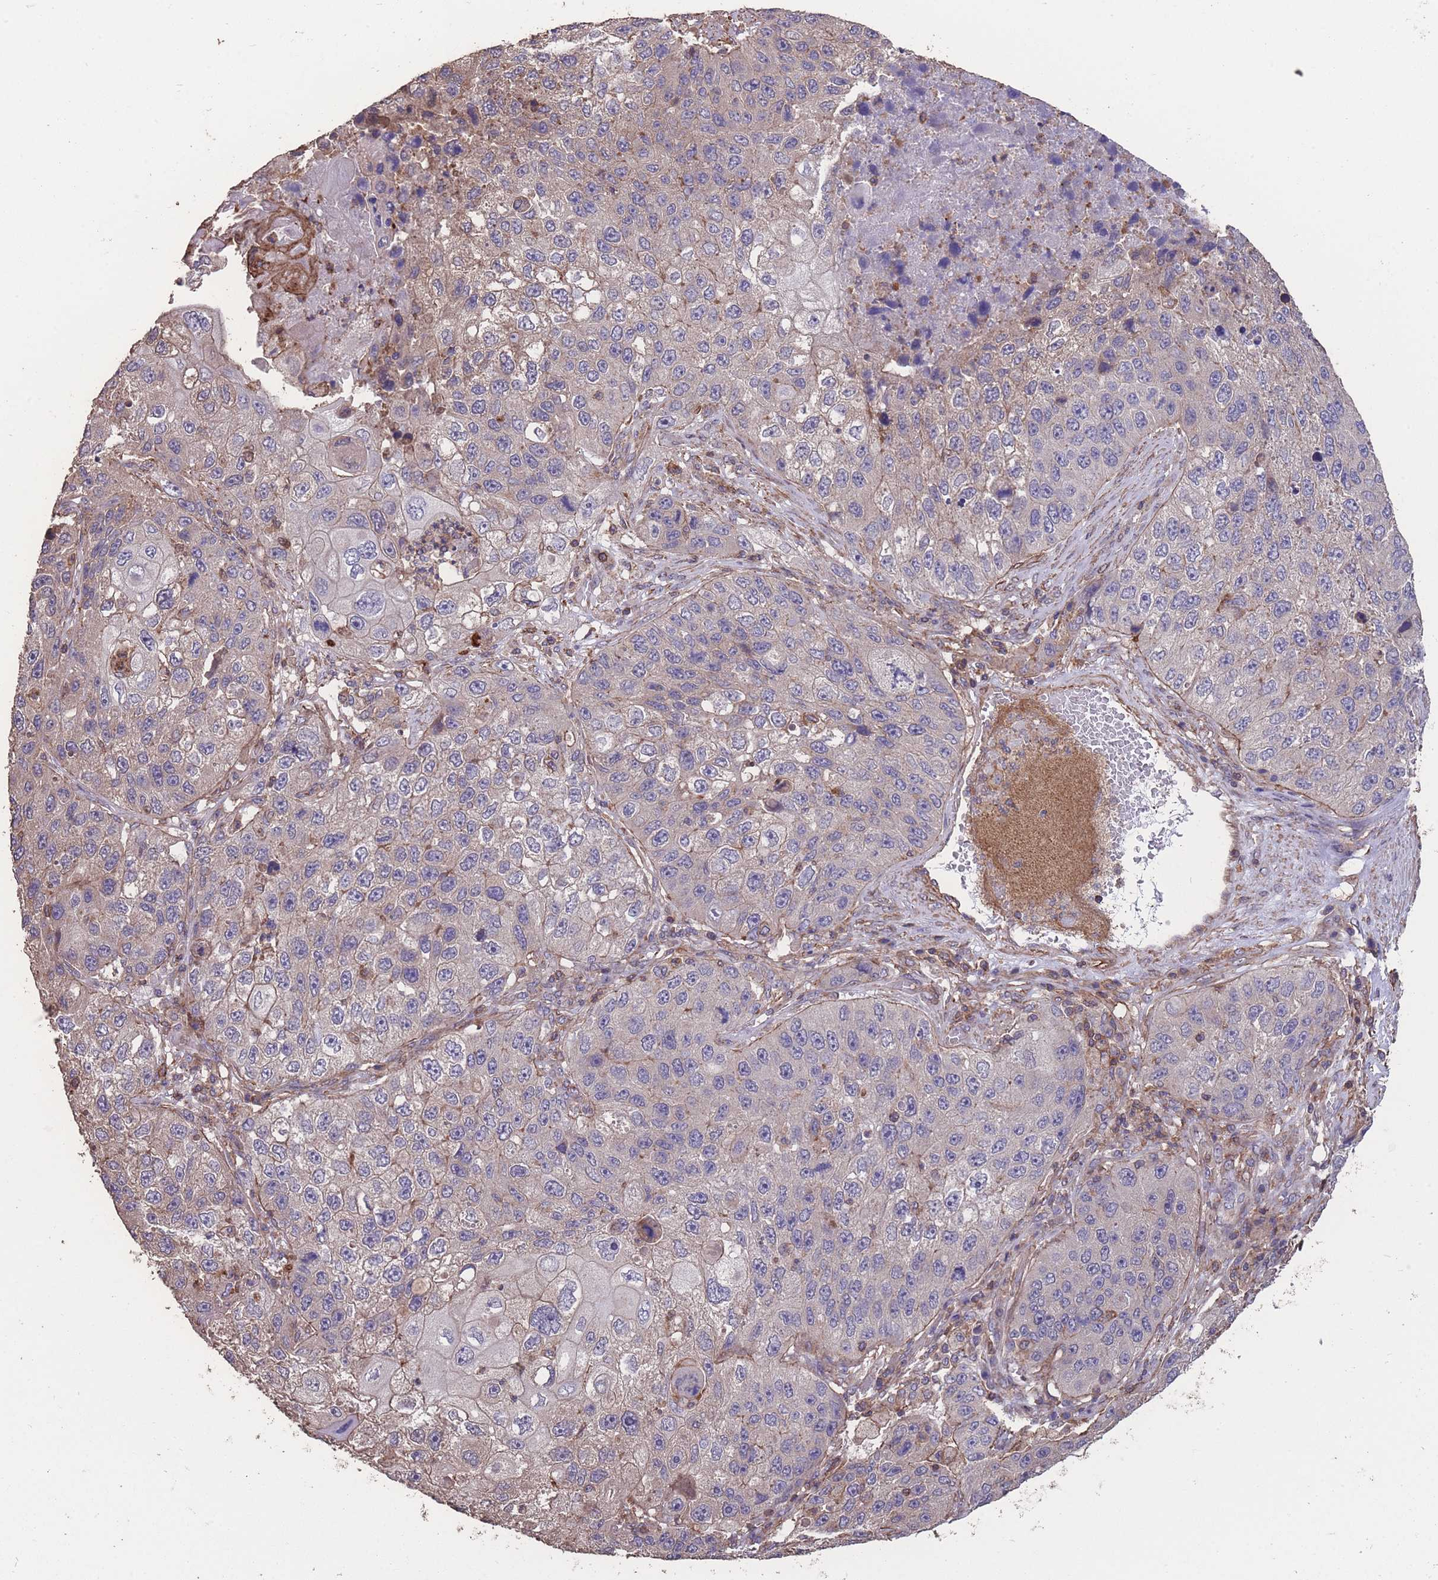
{"staining": {"intensity": "negative", "quantity": "none", "location": "none"}, "tissue": "lung cancer", "cell_type": "Tumor cells", "image_type": "cancer", "snomed": [{"axis": "morphology", "description": "Squamous cell carcinoma, NOS"}, {"axis": "topography", "description": "Lung"}], "caption": "This is an immunohistochemistry micrograph of lung cancer (squamous cell carcinoma). There is no expression in tumor cells.", "gene": "NUDT21", "patient": {"sex": "male", "age": 61}}